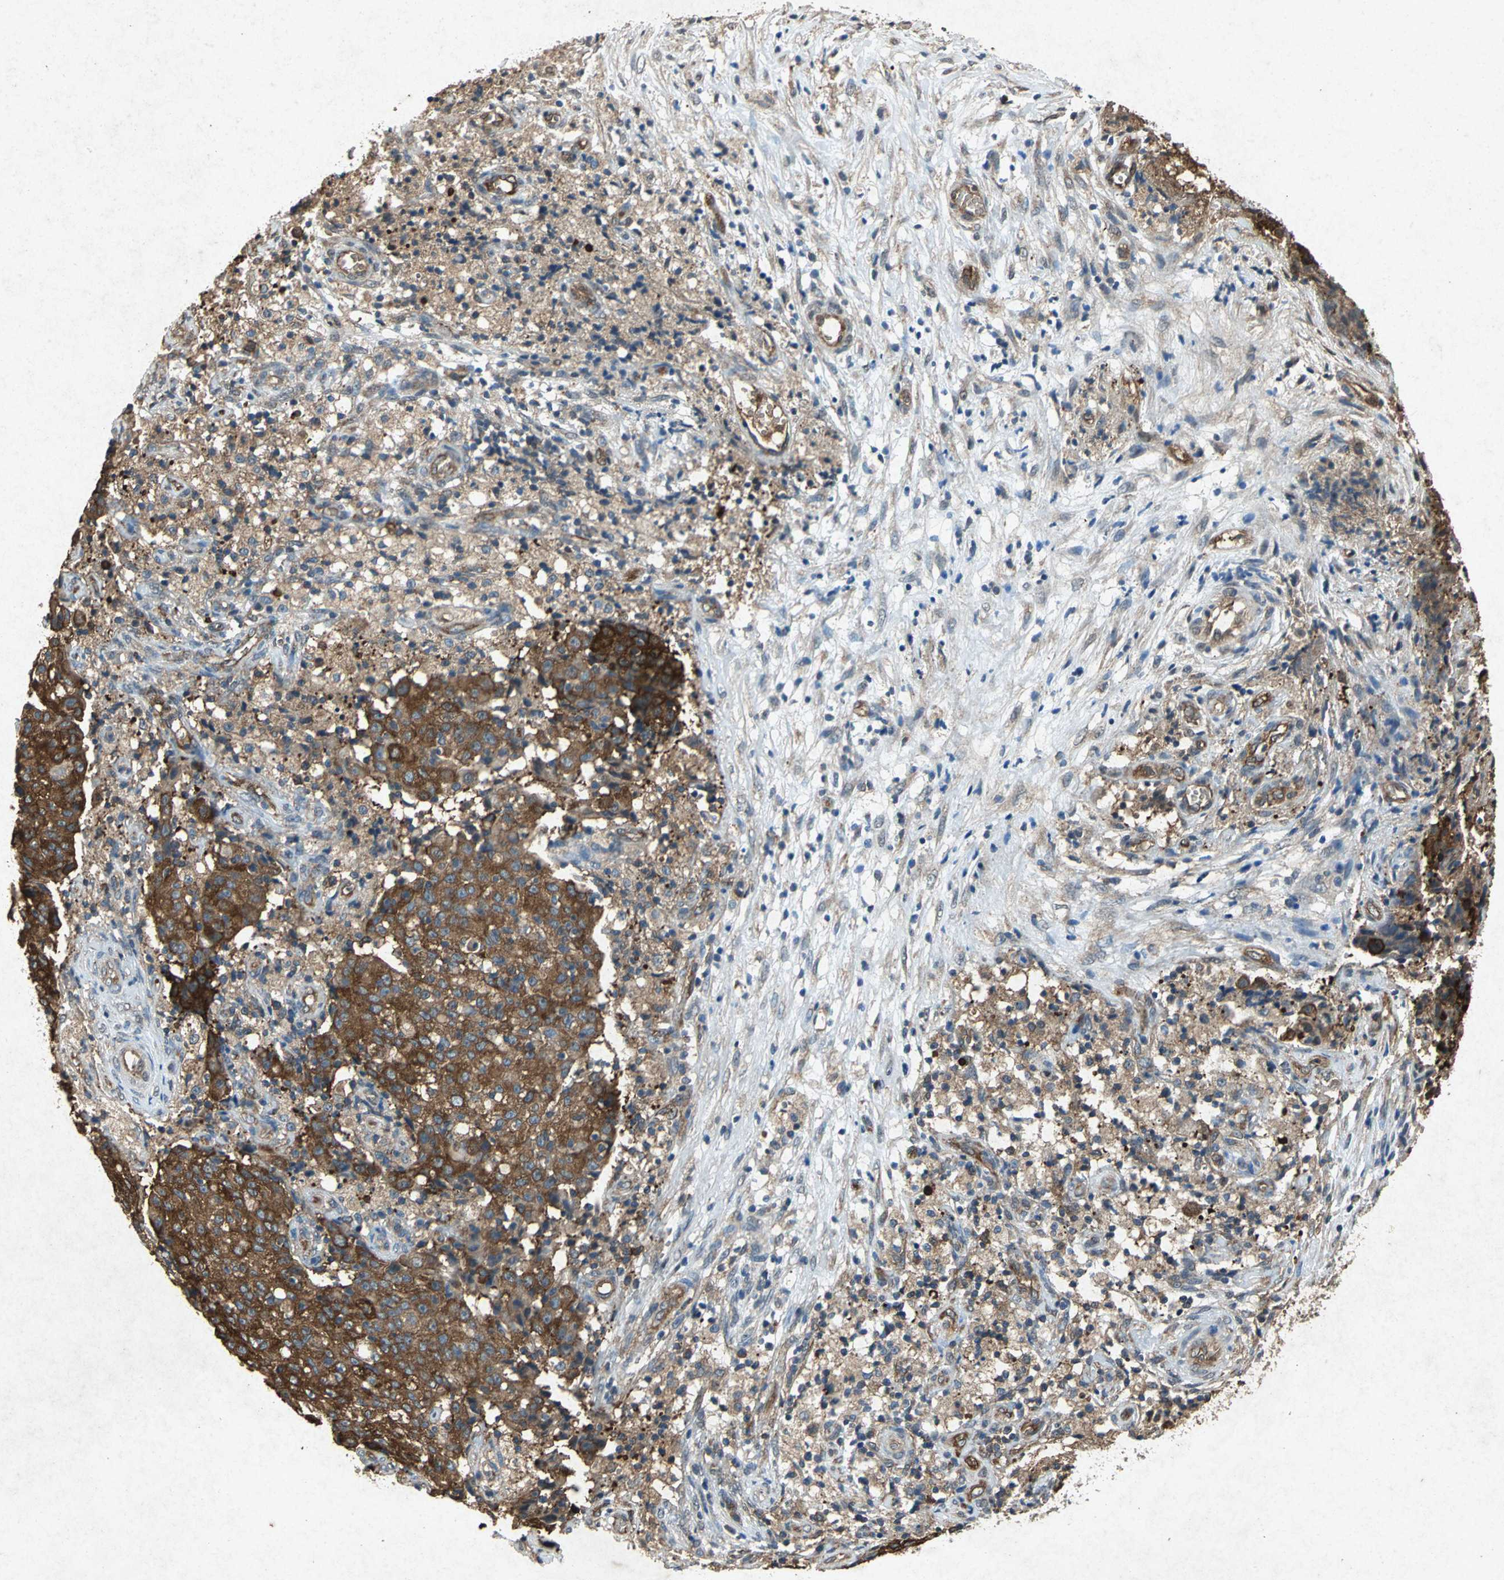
{"staining": {"intensity": "strong", "quantity": ">75%", "location": "cytoplasmic/membranous"}, "tissue": "ovarian cancer", "cell_type": "Tumor cells", "image_type": "cancer", "snomed": [{"axis": "morphology", "description": "Carcinoma, endometroid"}, {"axis": "topography", "description": "Ovary"}], "caption": "The image shows staining of ovarian cancer, revealing strong cytoplasmic/membranous protein positivity (brown color) within tumor cells. The staining was performed using DAB (3,3'-diaminobenzidine) to visualize the protein expression in brown, while the nuclei were stained in blue with hematoxylin (Magnification: 20x).", "gene": "HSP90AB1", "patient": {"sex": "female", "age": 42}}